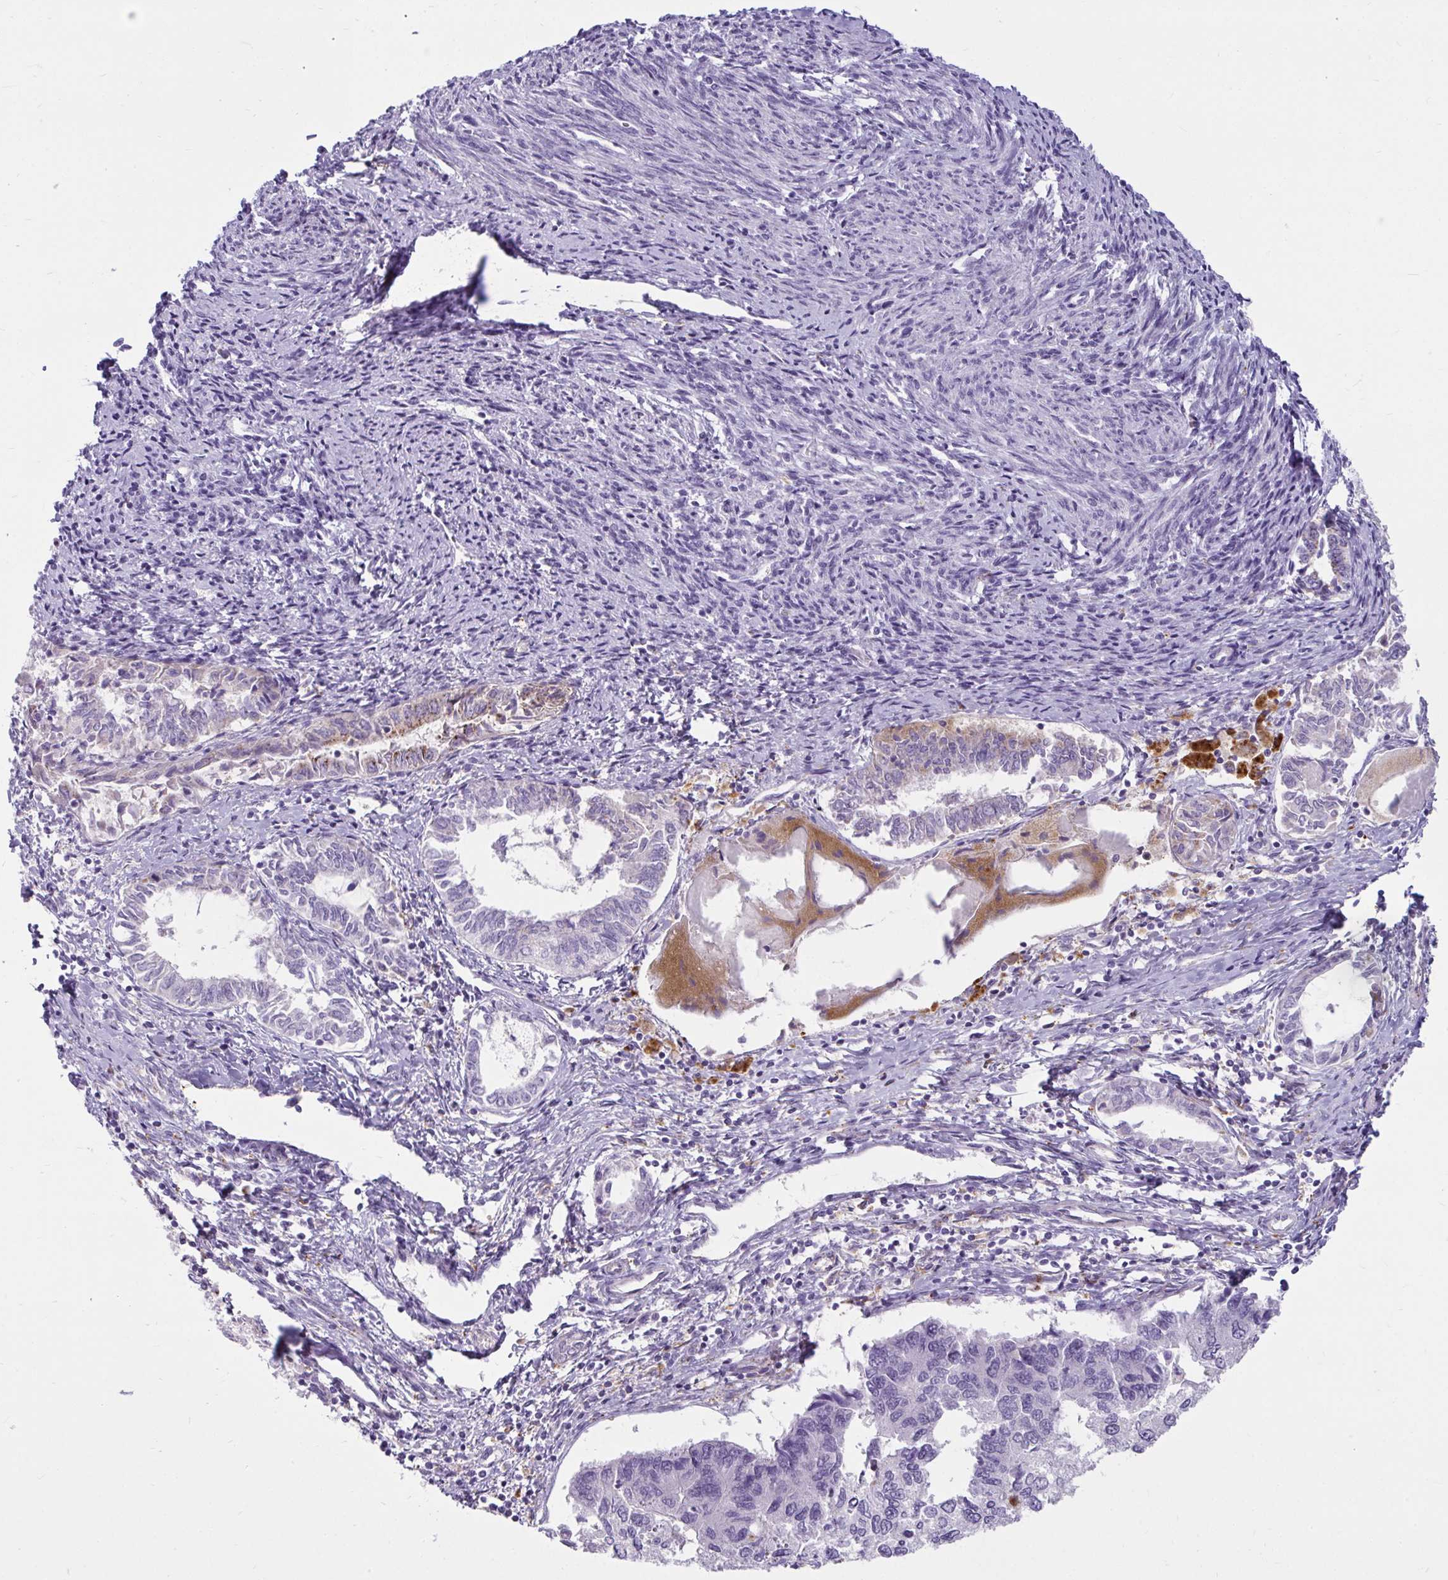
{"staining": {"intensity": "moderate", "quantity": "<25%", "location": "cytoplasmic/membranous"}, "tissue": "endometrial cancer", "cell_type": "Tumor cells", "image_type": "cancer", "snomed": [{"axis": "morphology", "description": "Carcinoma, NOS"}, {"axis": "topography", "description": "Uterus"}], "caption": "Immunohistochemistry micrograph of neoplastic tissue: endometrial carcinoma stained using immunohistochemistry displays low levels of moderate protein expression localized specifically in the cytoplasmic/membranous of tumor cells, appearing as a cytoplasmic/membranous brown color.", "gene": "CTSZ", "patient": {"sex": "female", "age": 76}}